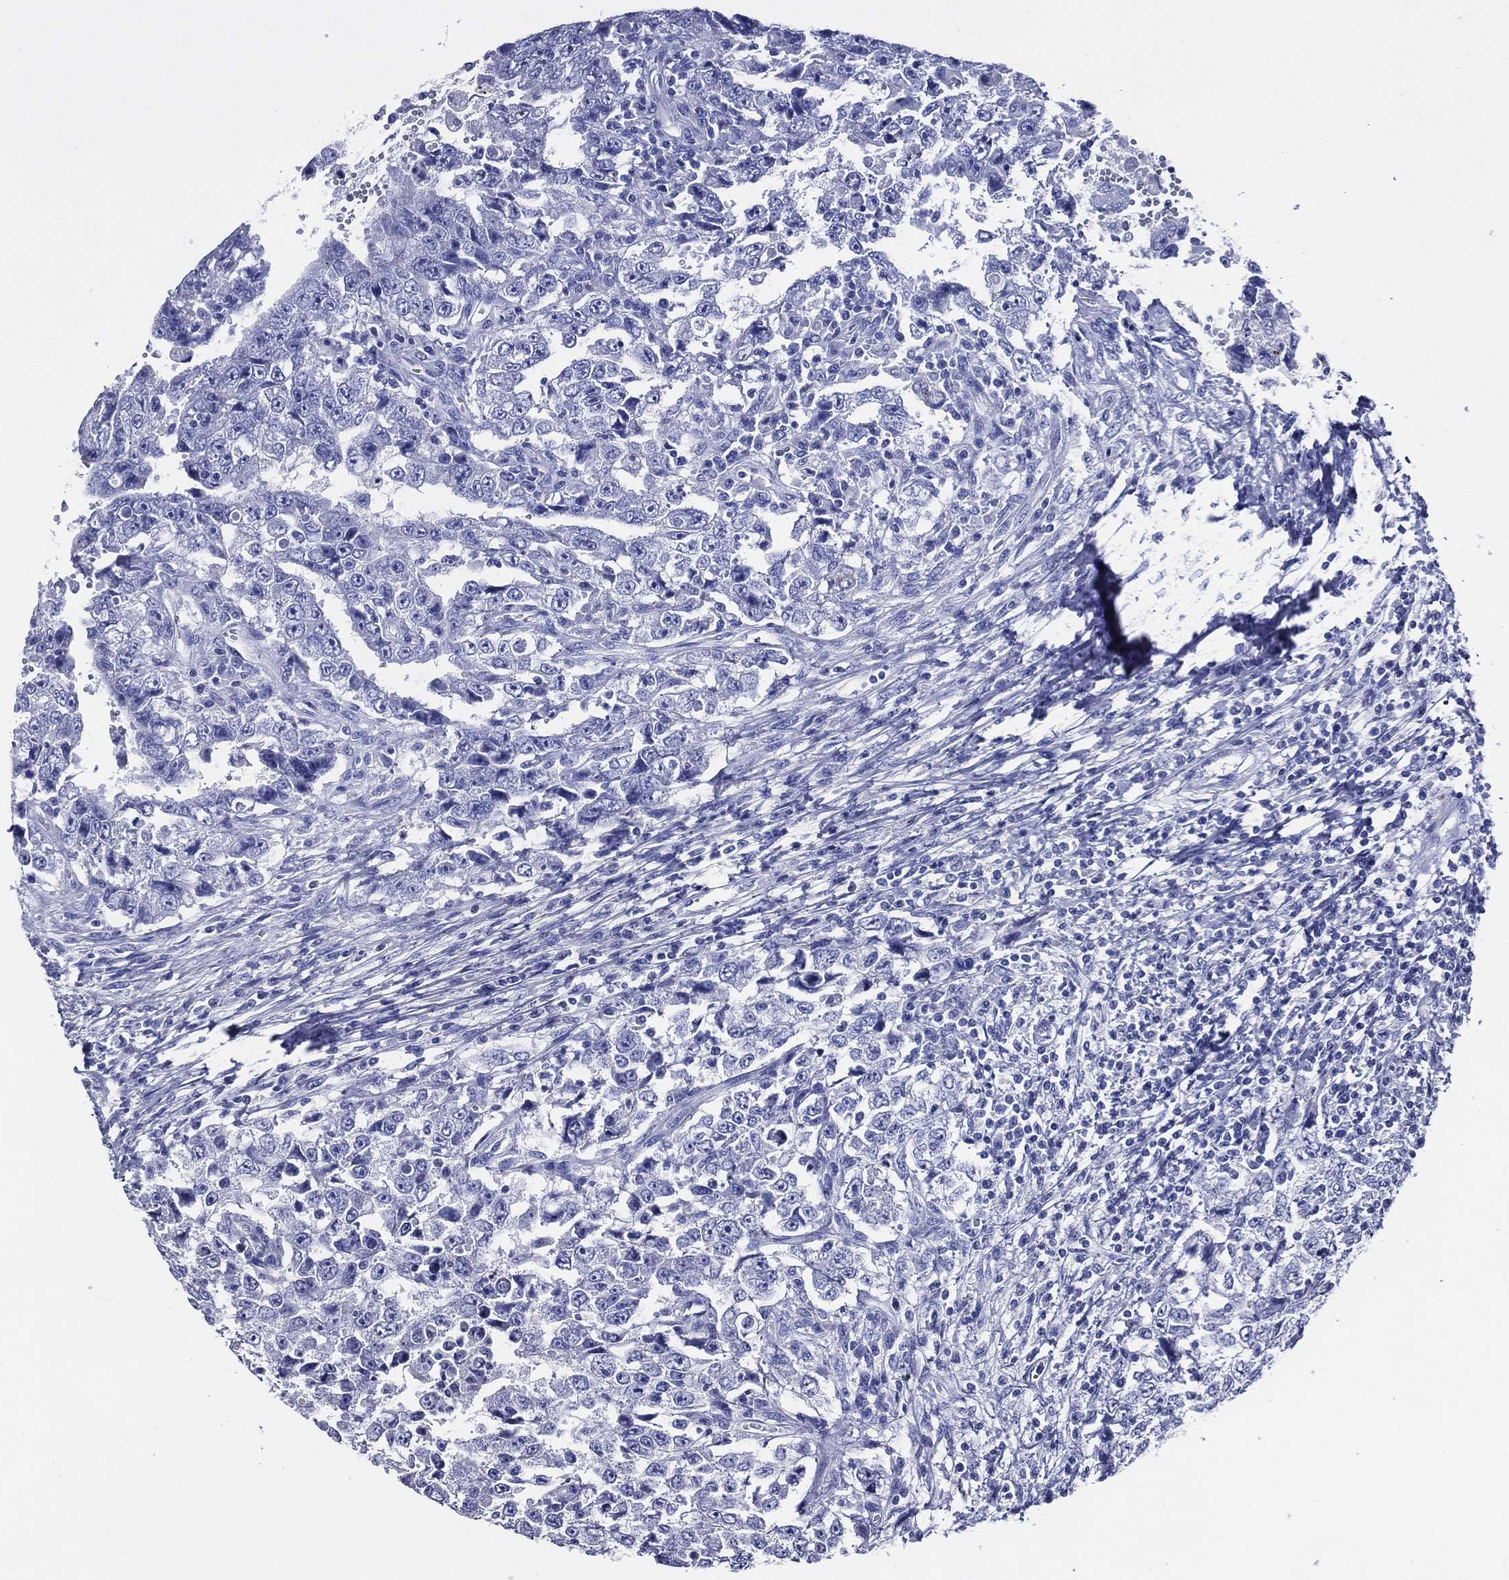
{"staining": {"intensity": "negative", "quantity": "none", "location": "none"}, "tissue": "testis cancer", "cell_type": "Tumor cells", "image_type": "cancer", "snomed": [{"axis": "morphology", "description": "Carcinoma, Embryonal, NOS"}, {"axis": "topography", "description": "Testis"}], "caption": "Immunohistochemical staining of testis cancer (embryonal carcinoma) displays no significant staining in tumor cells.", "gene": "ACE2", "patient": {"sex": "male", "age": 26}}